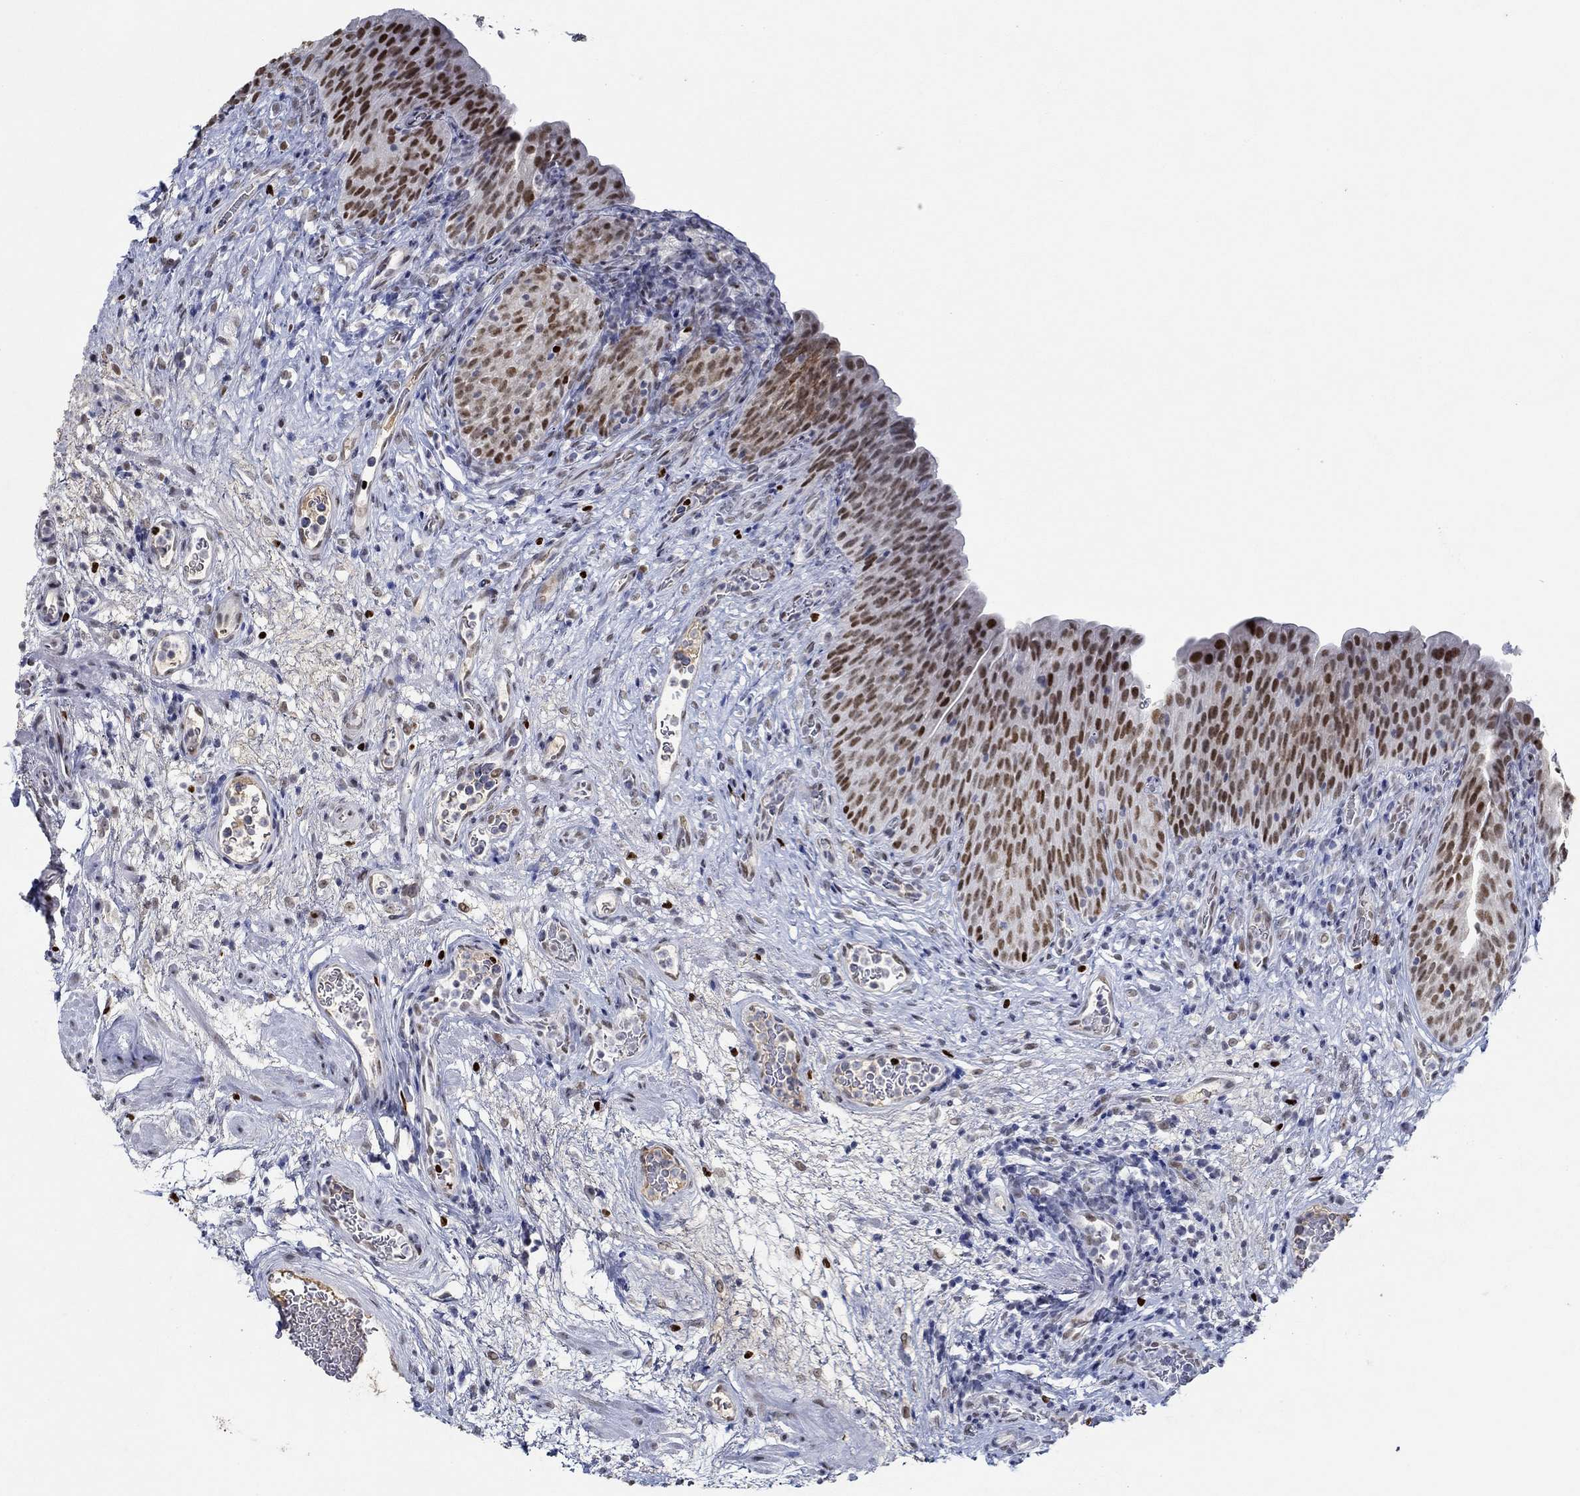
{"staining": {"intensity": "strong", "quantity": "<25%", "location": "nuclear"}, "tissue": "urinary bladder", "cell_type": "Urothelial cells", "image_type": "normal", "snomed": [{"axis": "morphology", "description": "Normal tissue, NOS"}, {"axis": "topography", "description": "Urinary bladder"}], "caption": "Immunohistochemical staining of benign human urinary bladder exhibits <25% levels of strong nuclear protein expression in approximately <25% of urothelial cells. The protein of interest is shown in brown color, while the nuclei are stained blue.", "gene": "GATA2", "patient": {"sex": "male", "age": 76}}